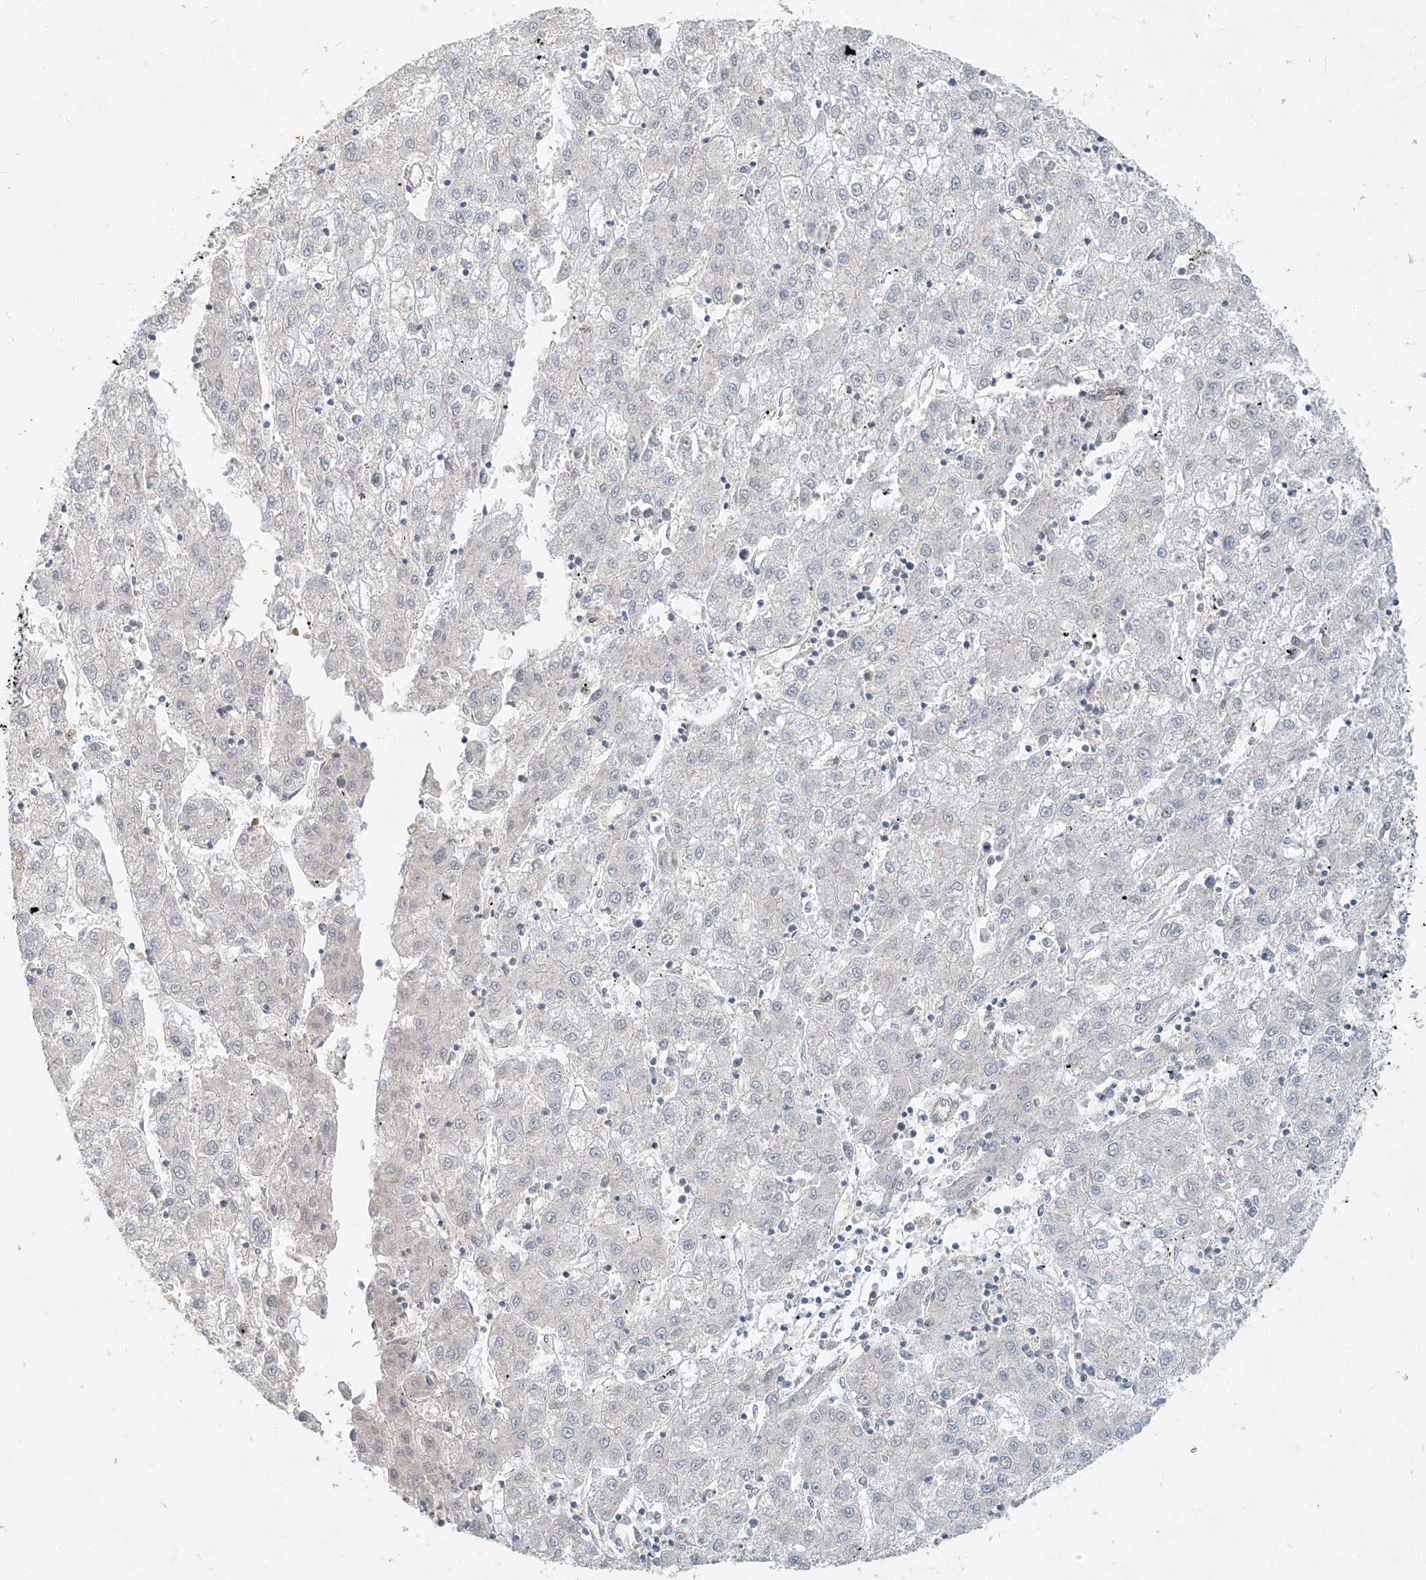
{"staining": {"intensity": "negative", "quantity": "none", "location": "none"}, "tissue": "liver cancer", "cell_type": "Tumor cells", "image_type": "cancer", "snomed": [{"axis": "morphology", "description": "Carcinoma, Hepatocellular, NOS"}, {"axis": "topography", "description": "Liver"}], "caption": "Immunohistochemical staining of liver hepatocellular carcinoma reveals no significant positivity in tumor cells.", "gene": "SYTL3", "patient": {"sex": "male", "age": 72}}